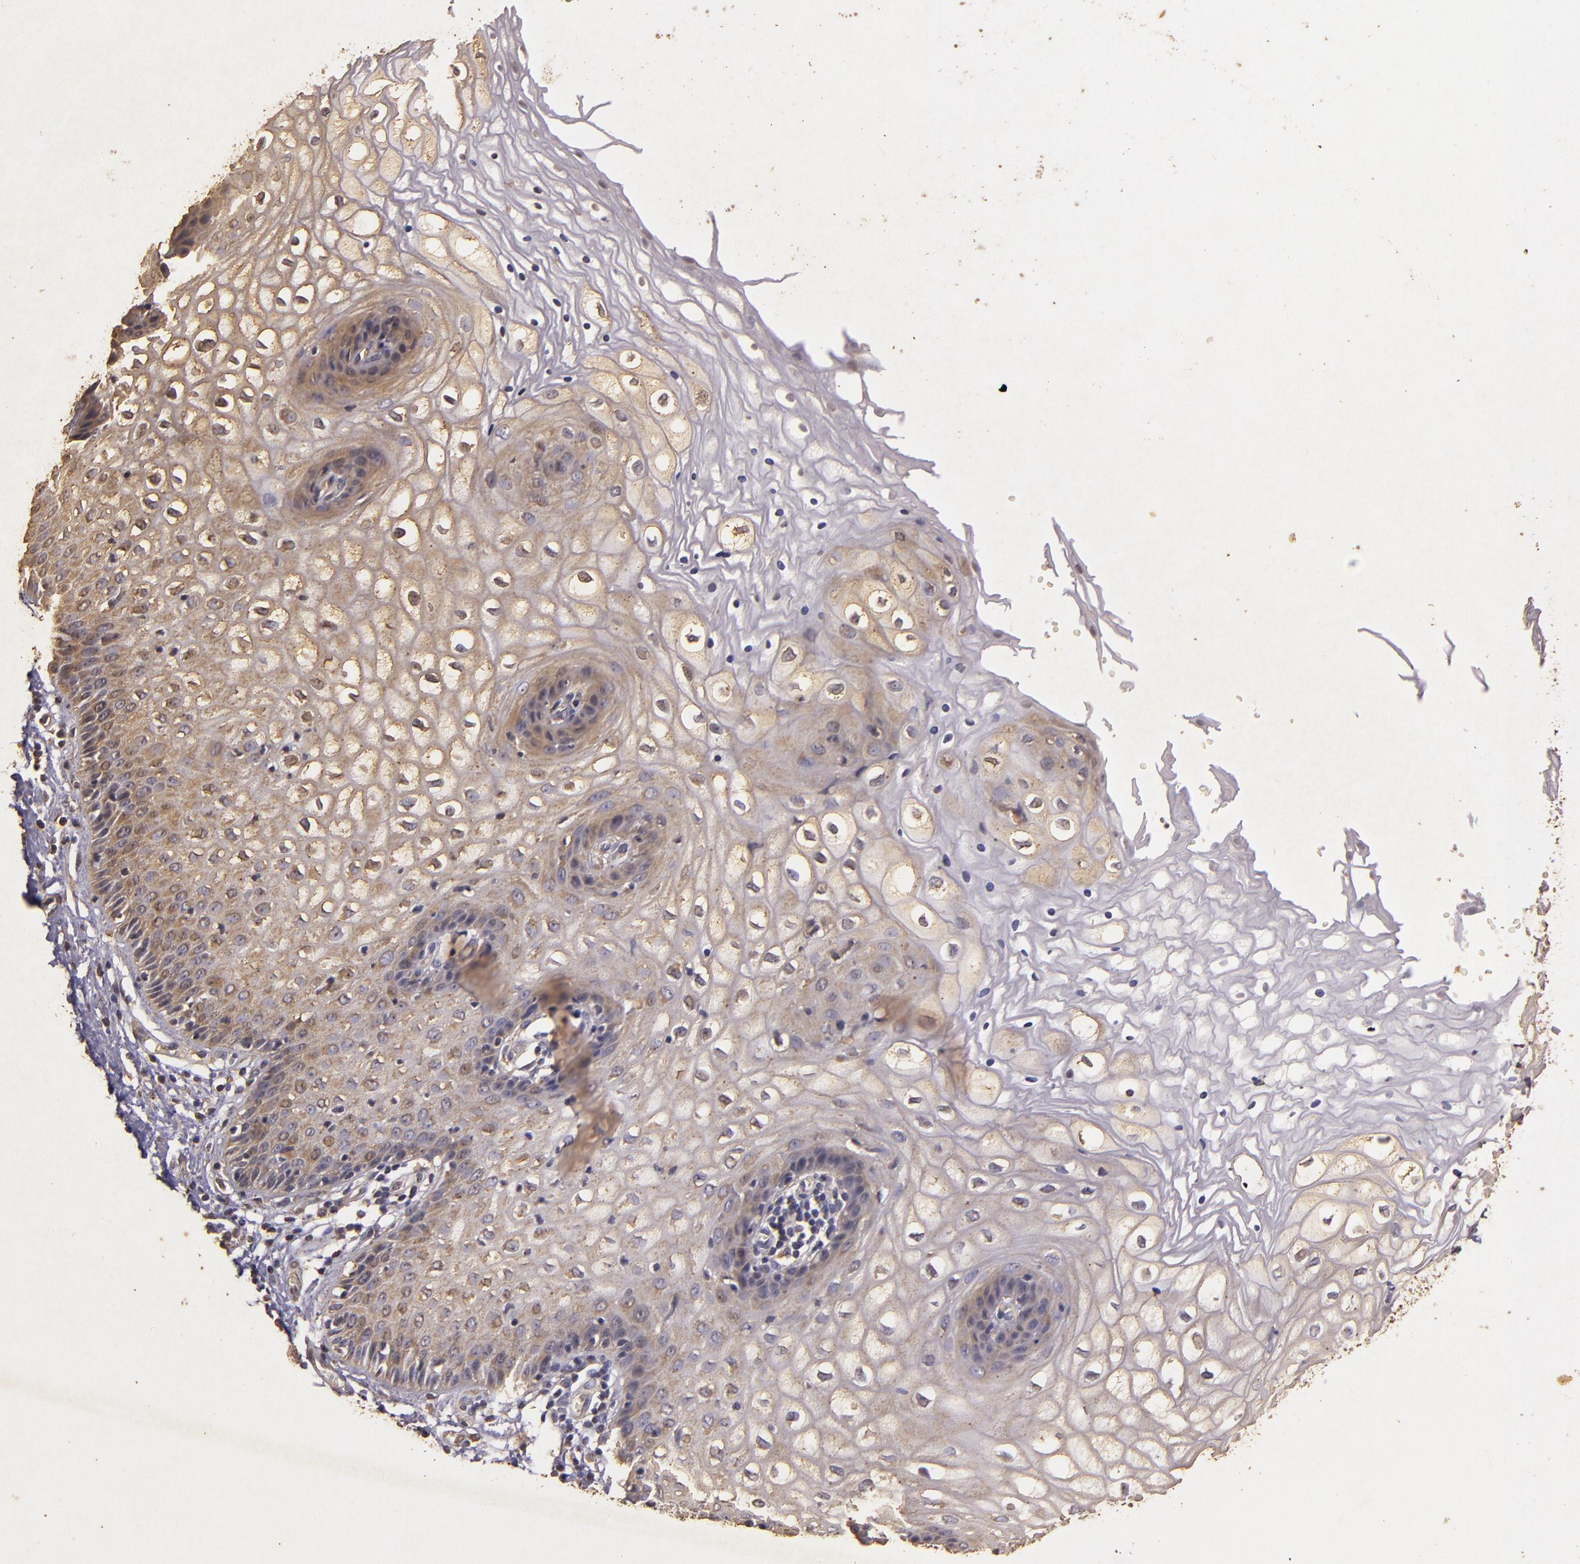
{"staining": {"intensity": "negative", "quantity": "none", "location": "none"}, "tissue": "vagina", "cell_type": "Squamous epithelial cells", "image_type": "normal", "snomed": [{"axis": "morphology", "description": "Normal tissue, NOS"}, {"axis": "topography", "description": "Vagina"}], "caption": "Protein analysis of normal vagina shows no significant expression in squamous epithelial cells.", "gene": "BCL2L13", "patient": {"sex": "female", "age": 34}}